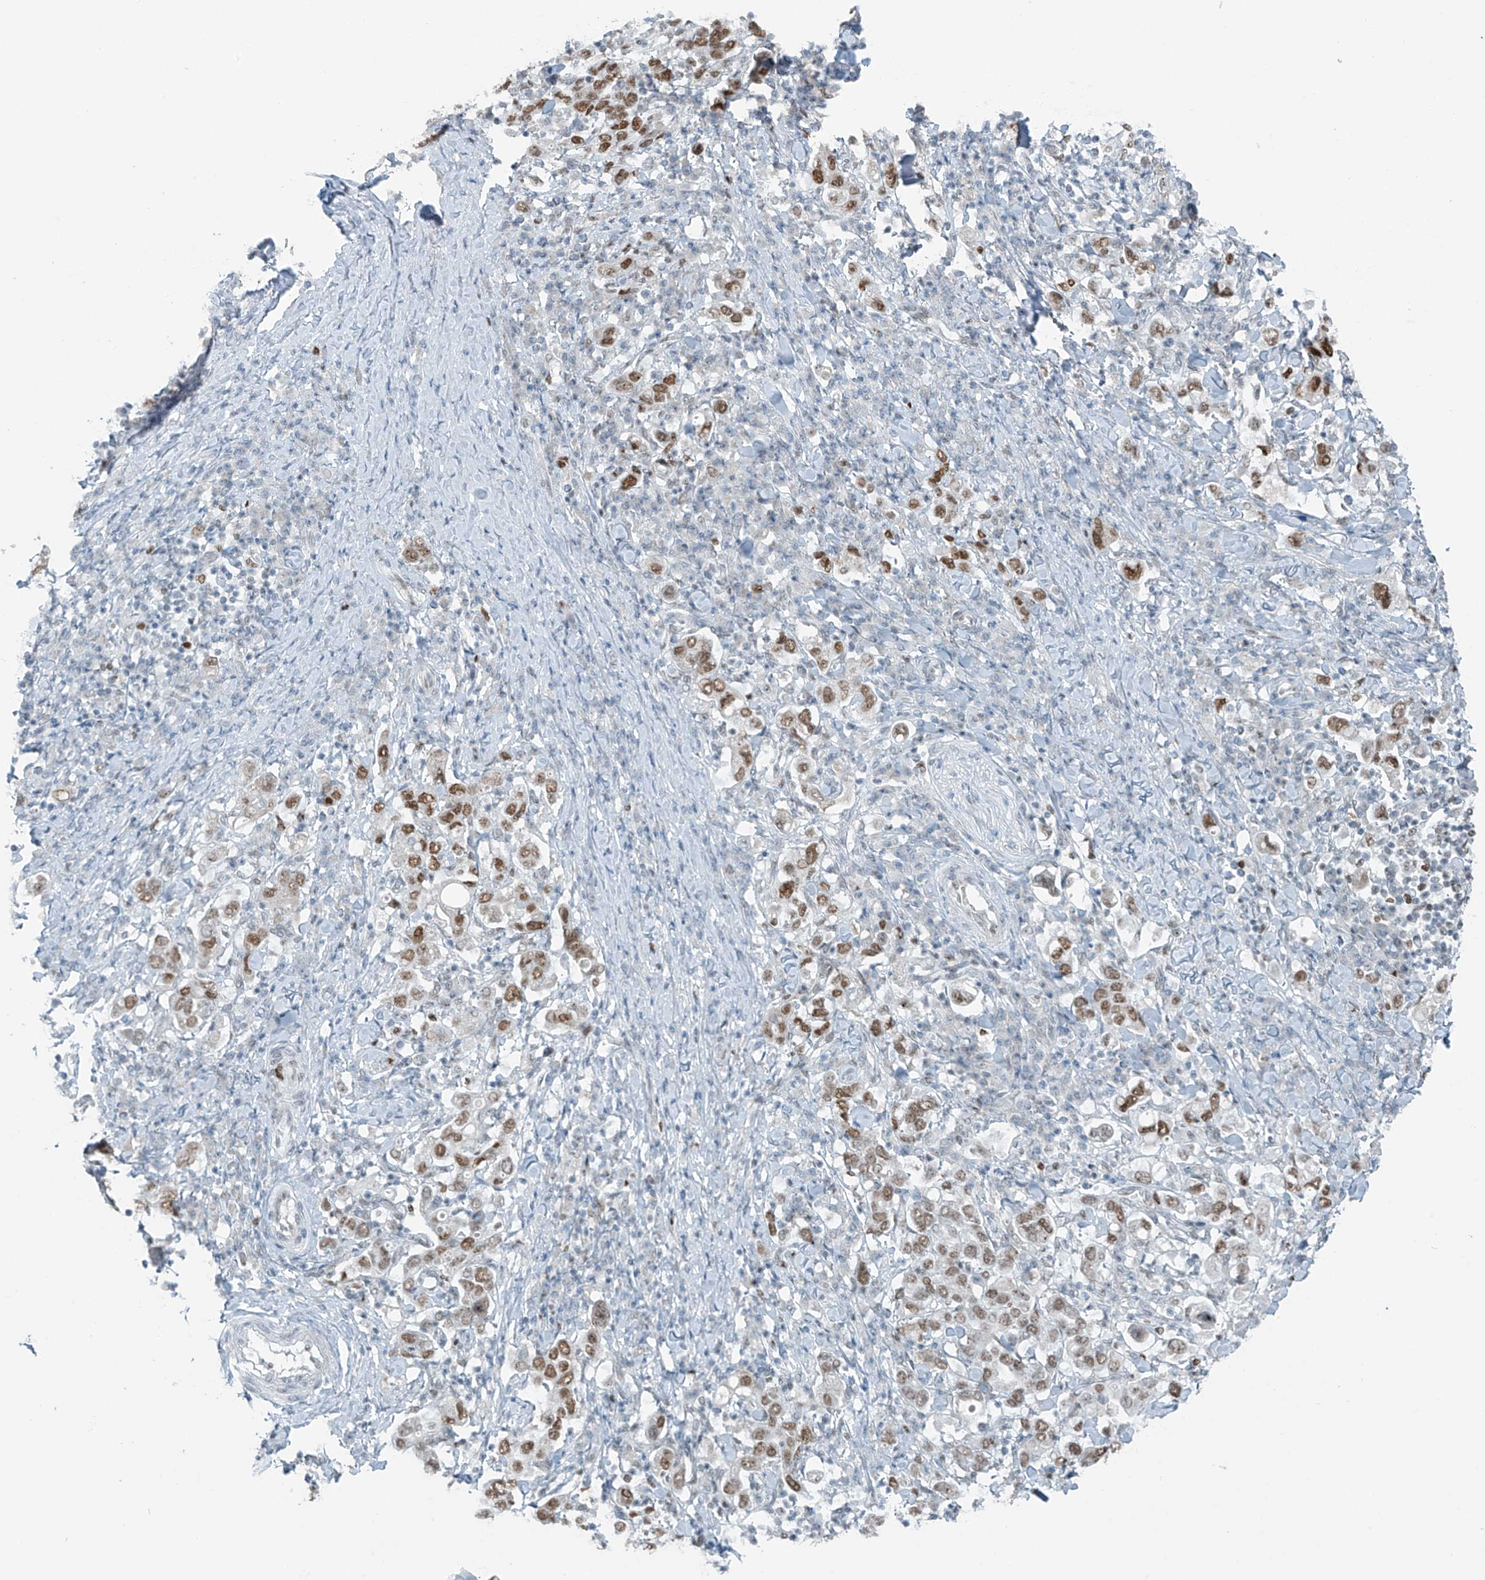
{"staining": {"intensity": "moderate", "quantity": ">75%", "location": "nuclear"}, "tissue": "stomach cancer", "cell_type": "Tumor cells", "image_type": "cancer", "snomed": [{"axis": "morphology", "description": "Adenocarcinoma, NOS"}, {"axis": "topography", "description": "Stomach, upper"}], "caption": "An image of stomach adenocarcinoma stained for a protein shows moderate nuclear brown staining in tumor cells. (Stains: DAB (3,3'-diaminobenzidine) in brown, nuclei in blue, Microscopy: brightfield microscopy at high magnification).", "gene": "WRNIP1", "patient": {"sex": "male", "age": 62}}